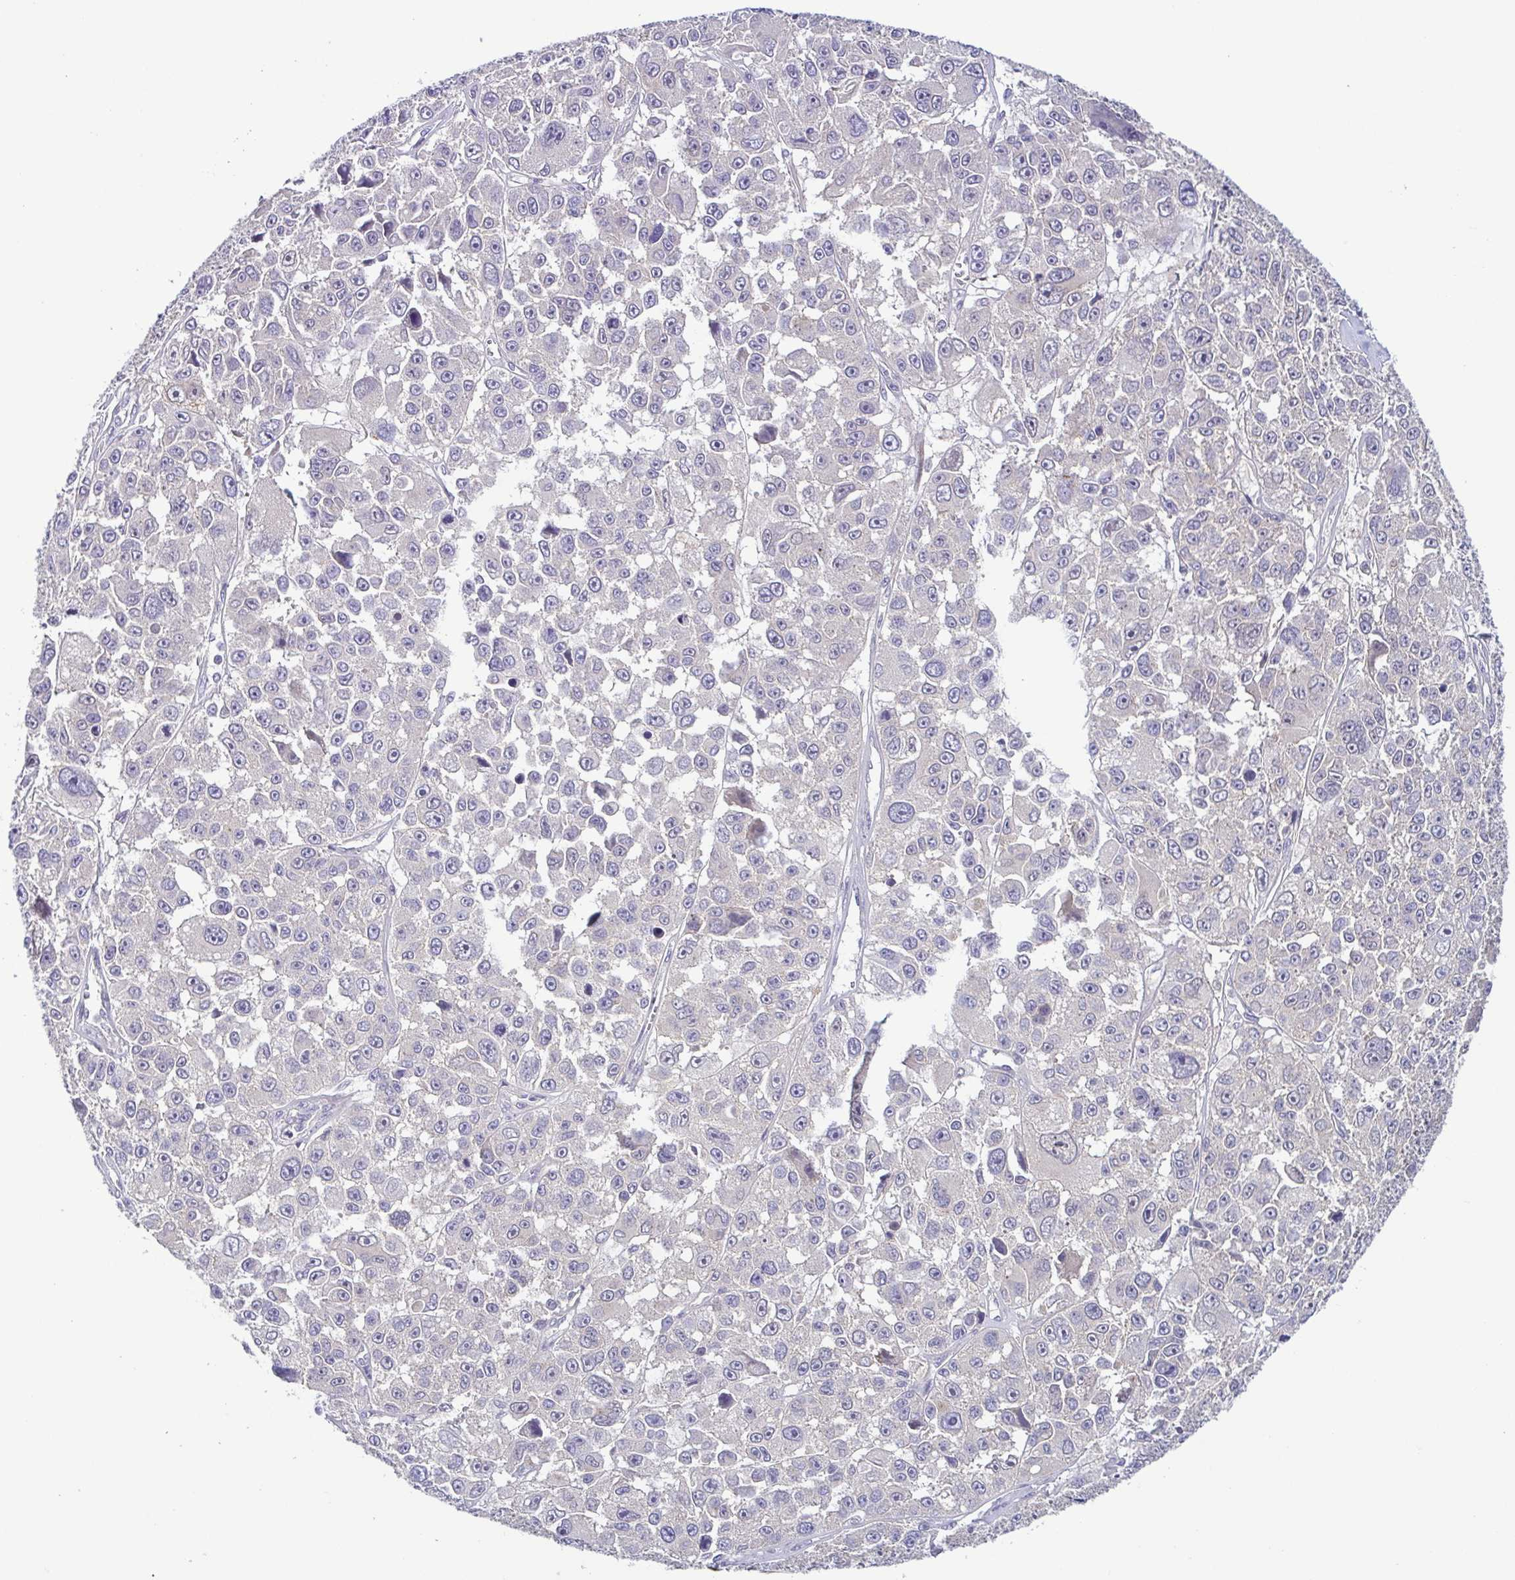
{"staining": {"intensity": "negative", "quantity": "none", "location": "none"}, "tissue": "melanoma", "cell_type": "Tumor cells", "image_type": "cancer", "snomed": [{"axis": "morphology", "description": "Malignant melanoma, NOS"}, {"axis": "topography", "description": "Skin"}], "caption": "Protein analysis of malignant melanoma demonstrates no significant expression in tumor cells. (DAB IHC with hematoxylin counter stain).", "gene": "UBE2Q1", "patient": {"sex": "female", "age": 66}}